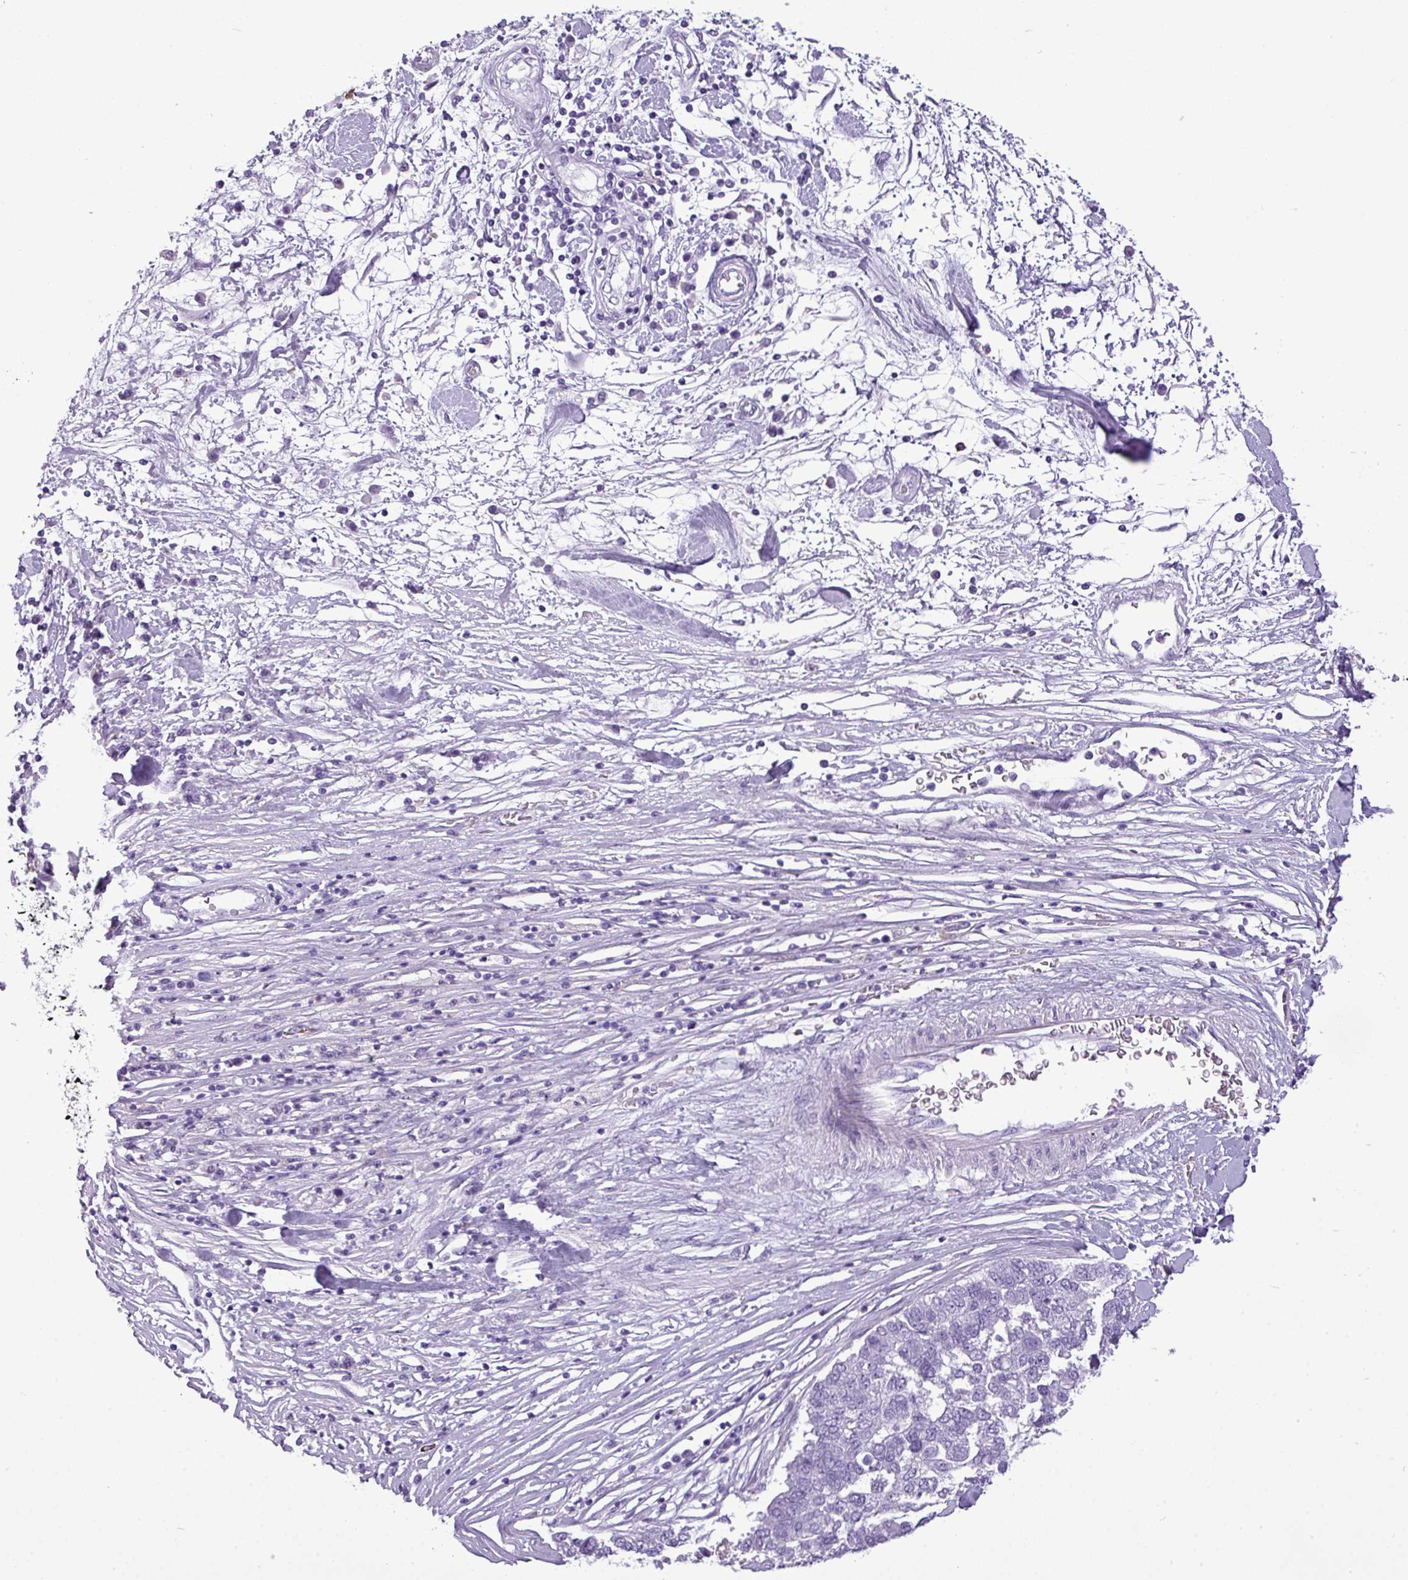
{"staining": {"intensity": "negative", "quantity": "none", "location": "none"}, "tissue": "pancreatic cancer", "cell_type": "Tumor cells", "image_type": "cancer", "snomed": [{"axis": "morphology", "description": "Adenocarcinoma, NOS"}, {"axis": "topography", "description": "Pancreas"}], "caption": "Protein analysis of pancreatic adenocarcinoma shows no significant positivity in tumor cells.", "gene": "RBMXL2", "patient": {"sex": "female", "age": 61}}